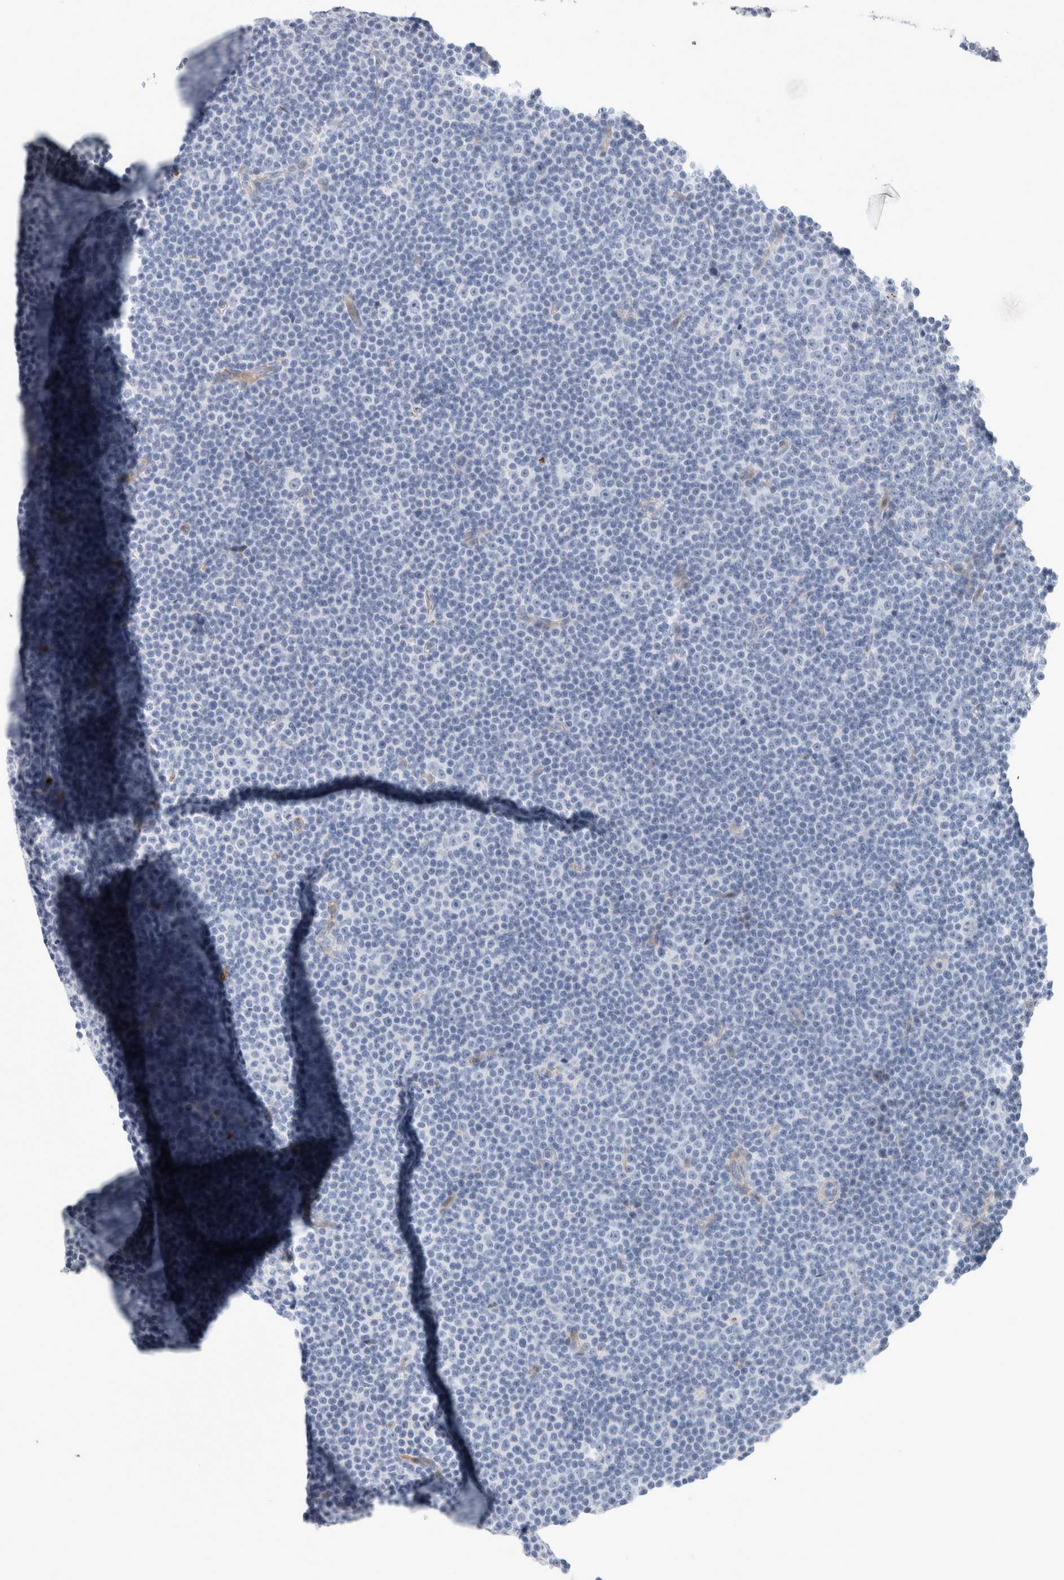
{"staining": {"intensity": "negative", "quantity": "none", "location": "none"}, "tissue": "lymphoma", "cell_type": "Tumor cells", "image_type": "cancer", "snomed": [{"axis": "morphology", "description": "Malignant lymphoma, non-Hodgkin's type, Low grade"}, {"axis": "topography", "description": "Lymph node"}], "caption": "A high-resolution image shows immunohistochemistry (IHC) staining of low-grade malignant lymphoma, non-Hodgkin's type, which displays no significant staining in tumor cells.", "gene": "ECHDC2", "patient": {"sex": "female", "age": 67}}